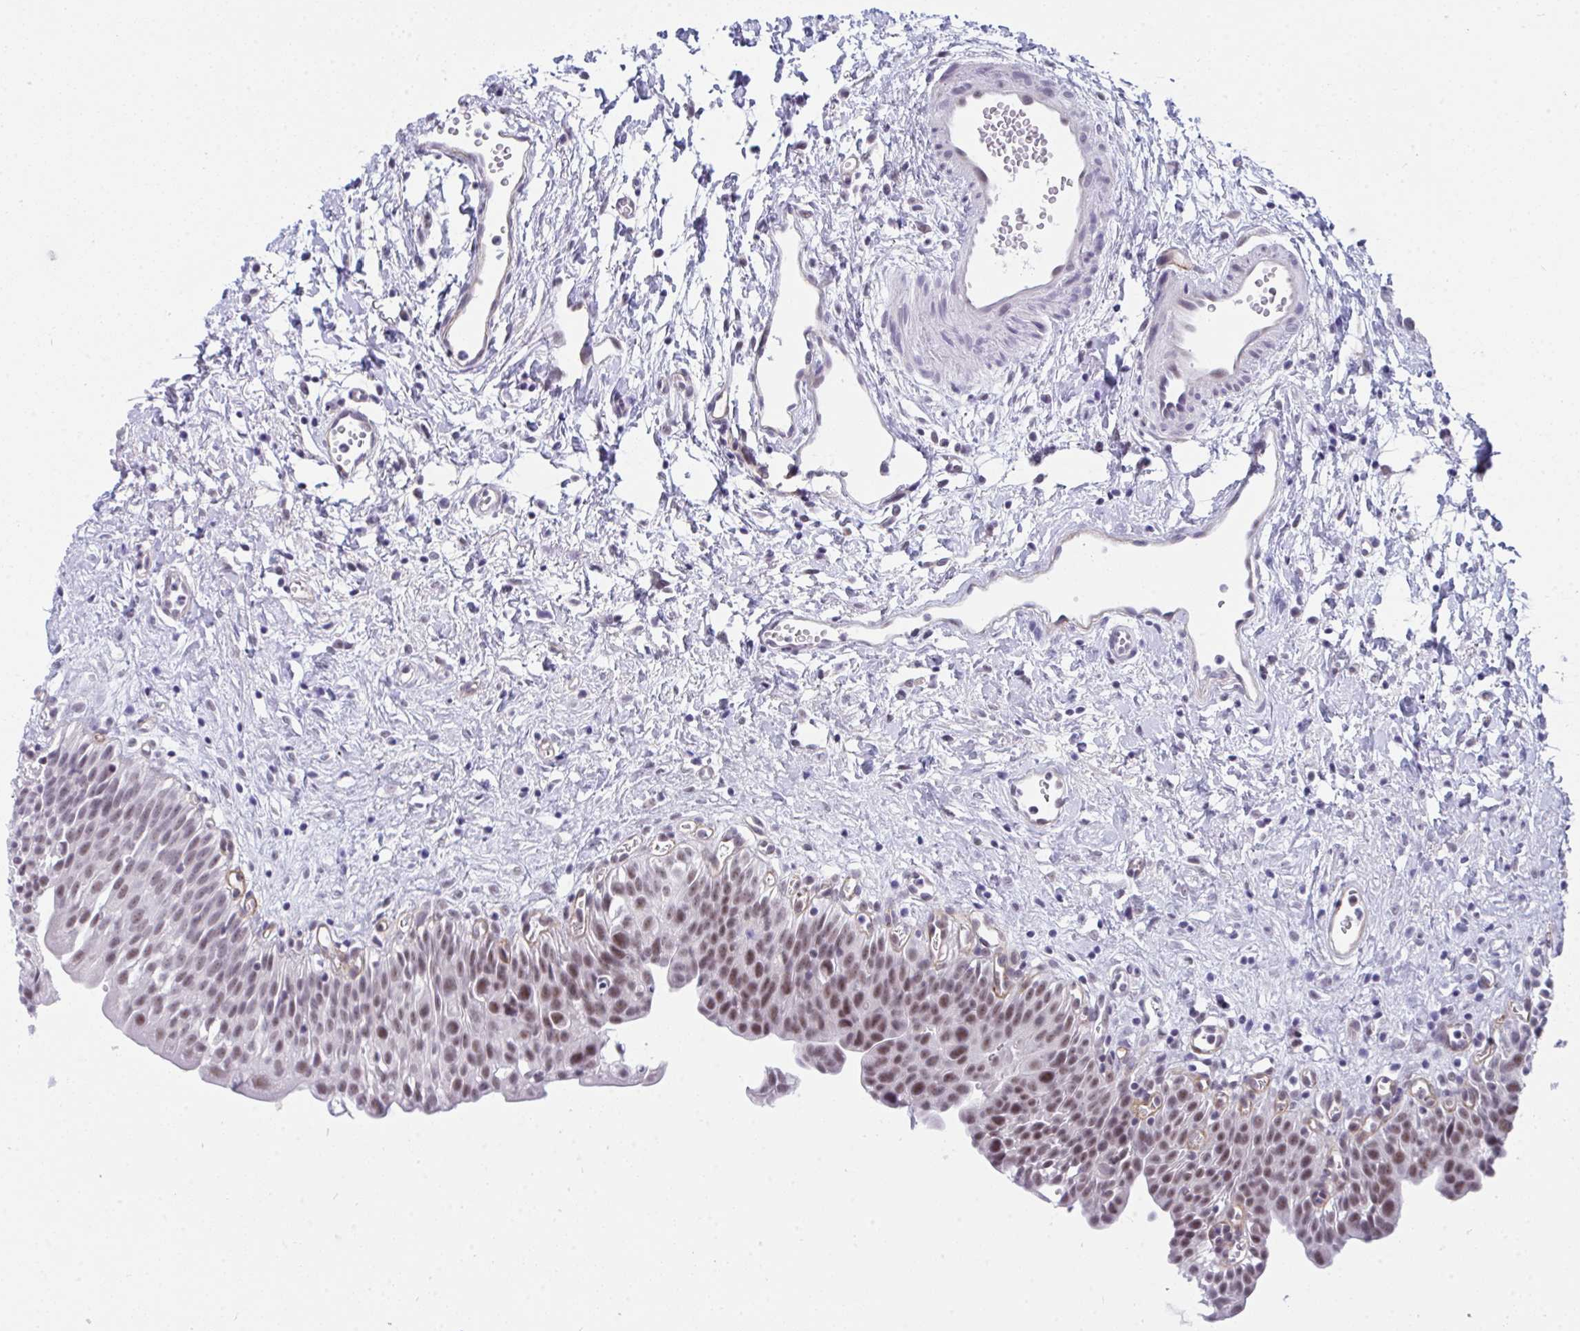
{"staining": {"intensity": "moderate", "quantity": "25%-75%", "location": "nuclear"}, "tissue": "urinary bladder", "cell_type": "Urothelial cells", "image_type": "normal", "snomed": [{"axis": "morphology", "description": "Normal tissue, NOS"}, {"axis": "topography", "description": "Urinary bladder"}], "caption": "This is a histology image of IHC staining of benign urinary bladder, which shows moderate expression in the nuclear of urothelial cells.", "gene": "CDK13", "patient": {"sex": "male", "age": 51}}